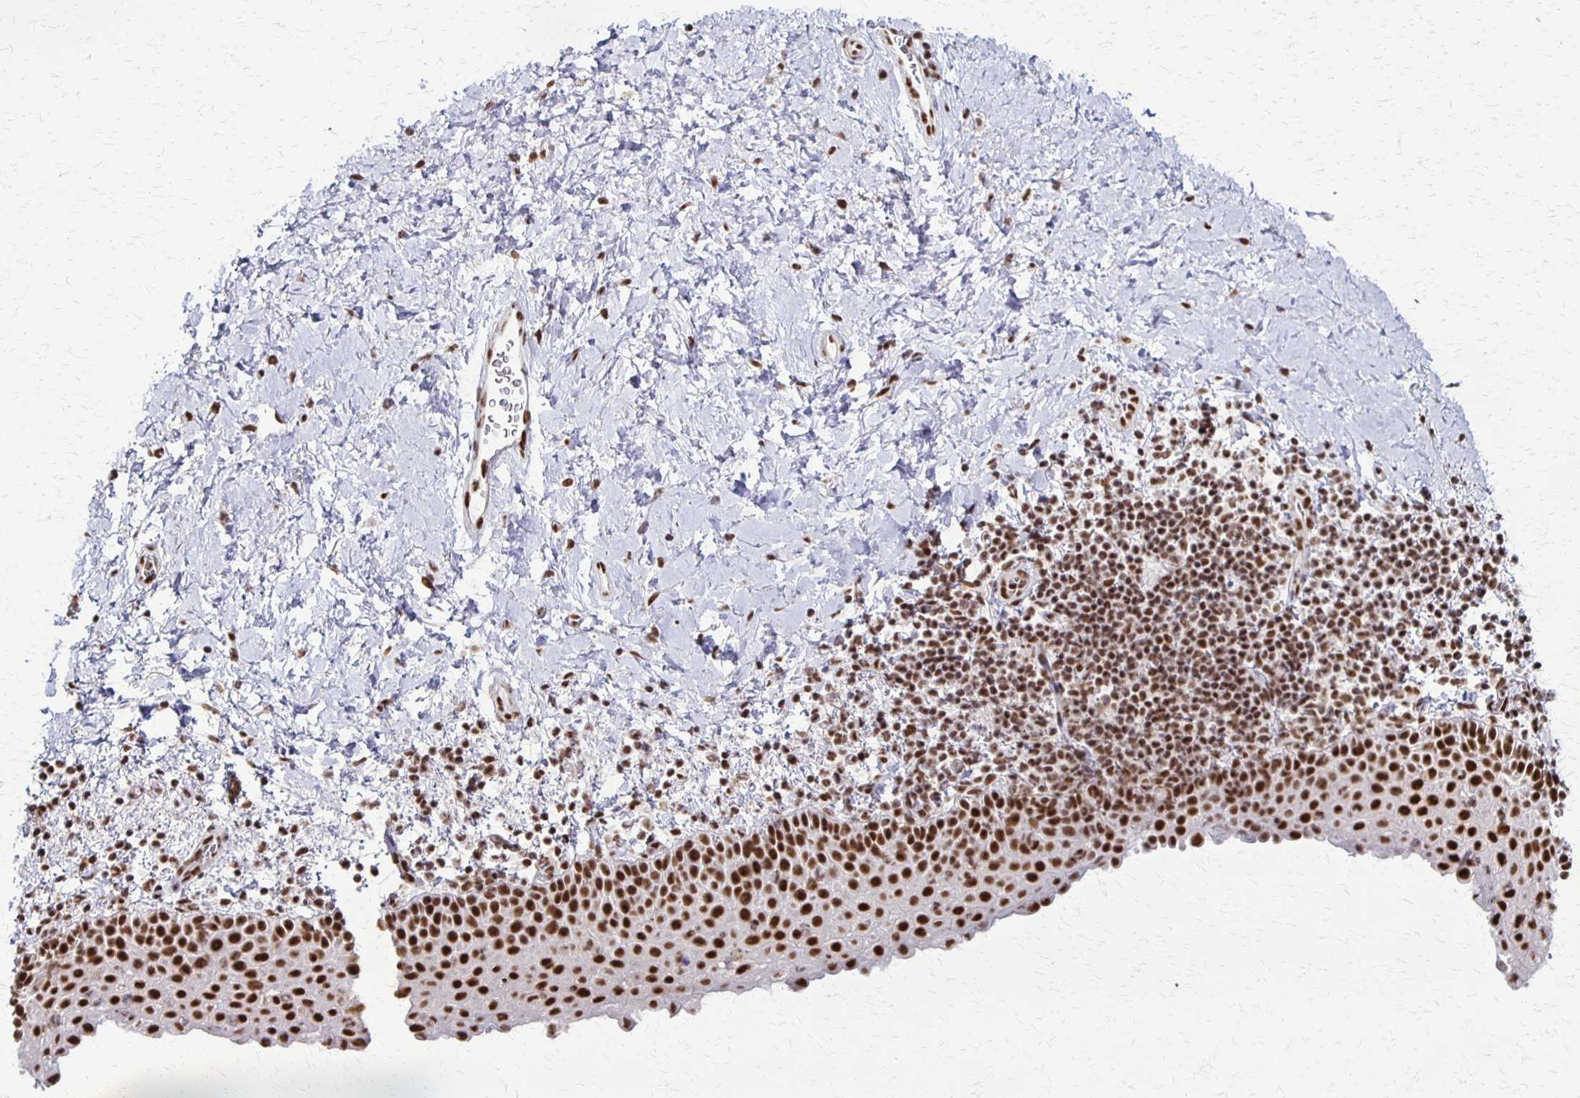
{"staining": {"intensity": "strong", "quantity": ">75%", "location": "nuclear"}, "tissue": "vagina", "cell_type": "Squamous epithelial cells", "image_type": "normal", "snomed": [{"axis": "morphology", "description": "Normal tissue, NOS"}, {"axis": "topography", "description": "Vagina"}], "caption": "Vagina stained with a protein marker reveals strong staining in squamous epithelial cells.", "gene": "XRCC6", "patient": {"sex": "female", "age": 61}}